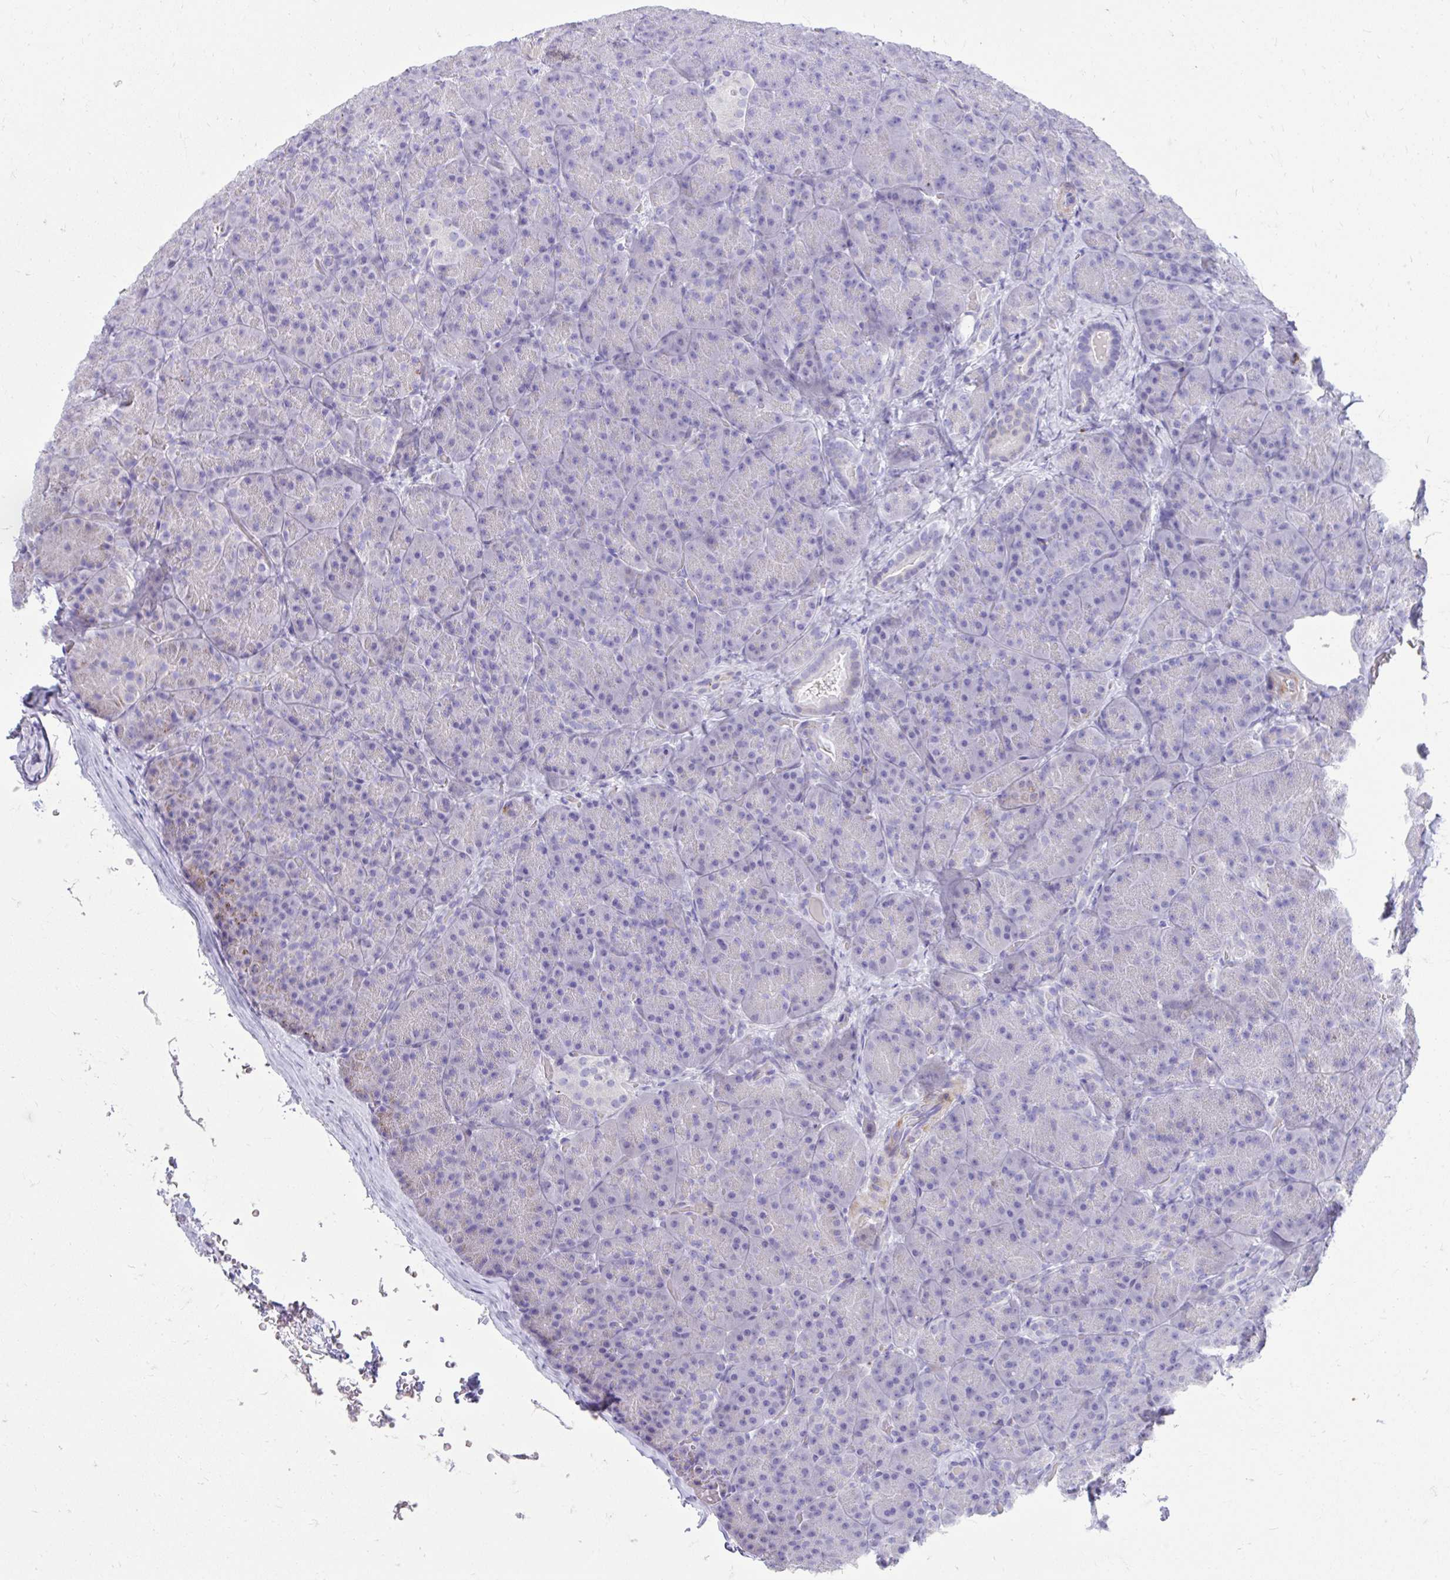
{"staining": {"intensity": "negative", "quantity": "none", "location": "none"}, "tissue": "pancreas", "cell_type": "Exocrine glandular cells", "image_type": "normal", "snomed": [{"axis": "morphology", "description": "Normal tissue, NOS"}, {"axis": "topography", "description": "Pancreas"}], "caption": "Human pancreas stained for a protein using immunohistochemistry (IHC) displays no expression in exocrine glandular cells.", "gene": "ANKDD1B", "patient": {"sex": "male", "age": 57}}